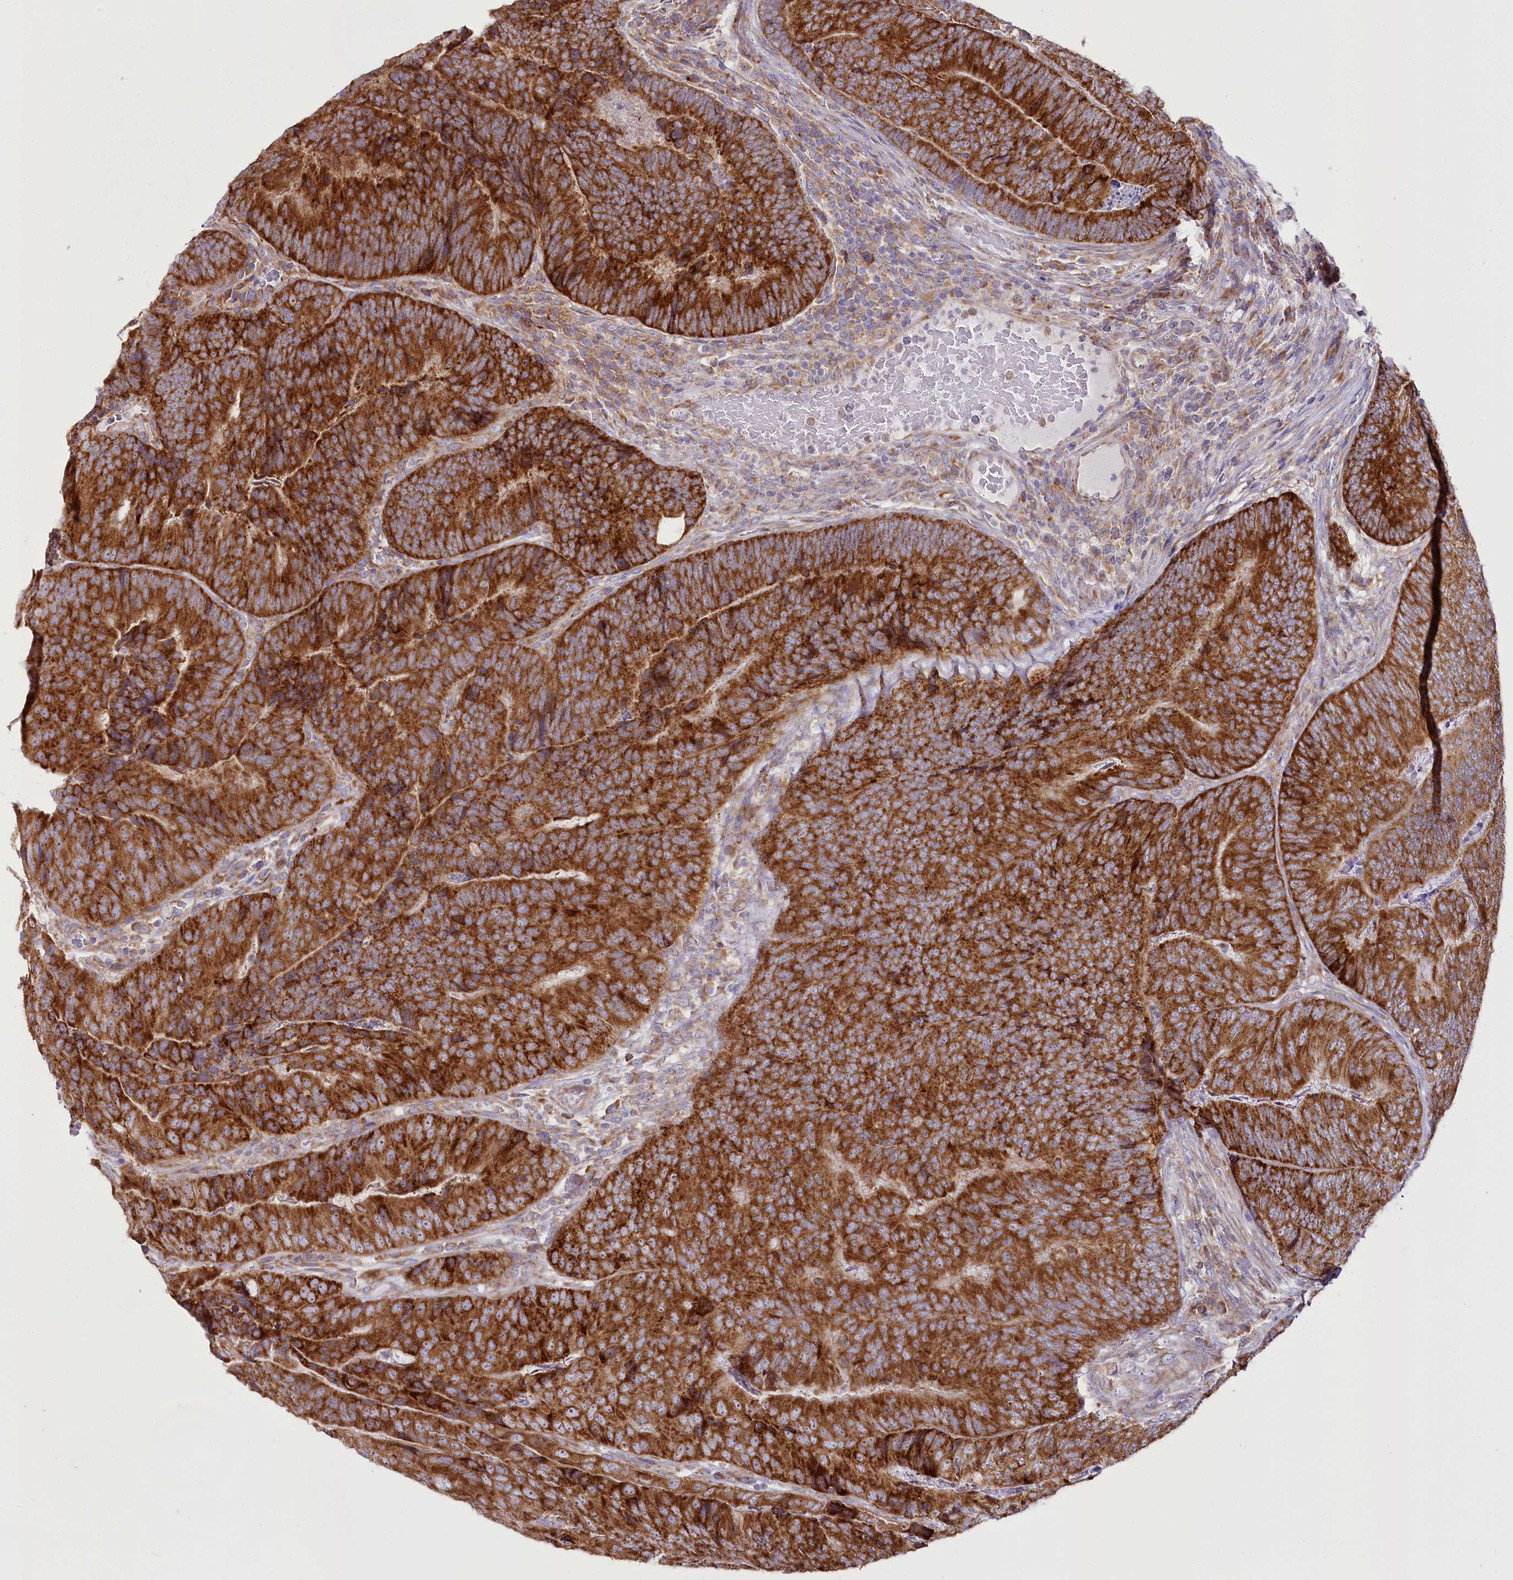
{"staining": {"intensity": "strong", "quantity": ">75%", "location": "cytoplasmic/membranous"}, "tissue": "colorectal cancer", "cell_type": "Tumor cells", "image_type": "cancer", "snomed": [{"axis": "morphology", "description": "Adenocarcinoma, NOS"}, {"axis": "topography", "description": "Colon"}], "caption": "The immunohistochemical stain labels strong cytoplasmic/membranous staining in tumor cells of colorectal cancer tissue.", "gene": "THUMPD3", "patient": {"sex": "female", "age": 67}}